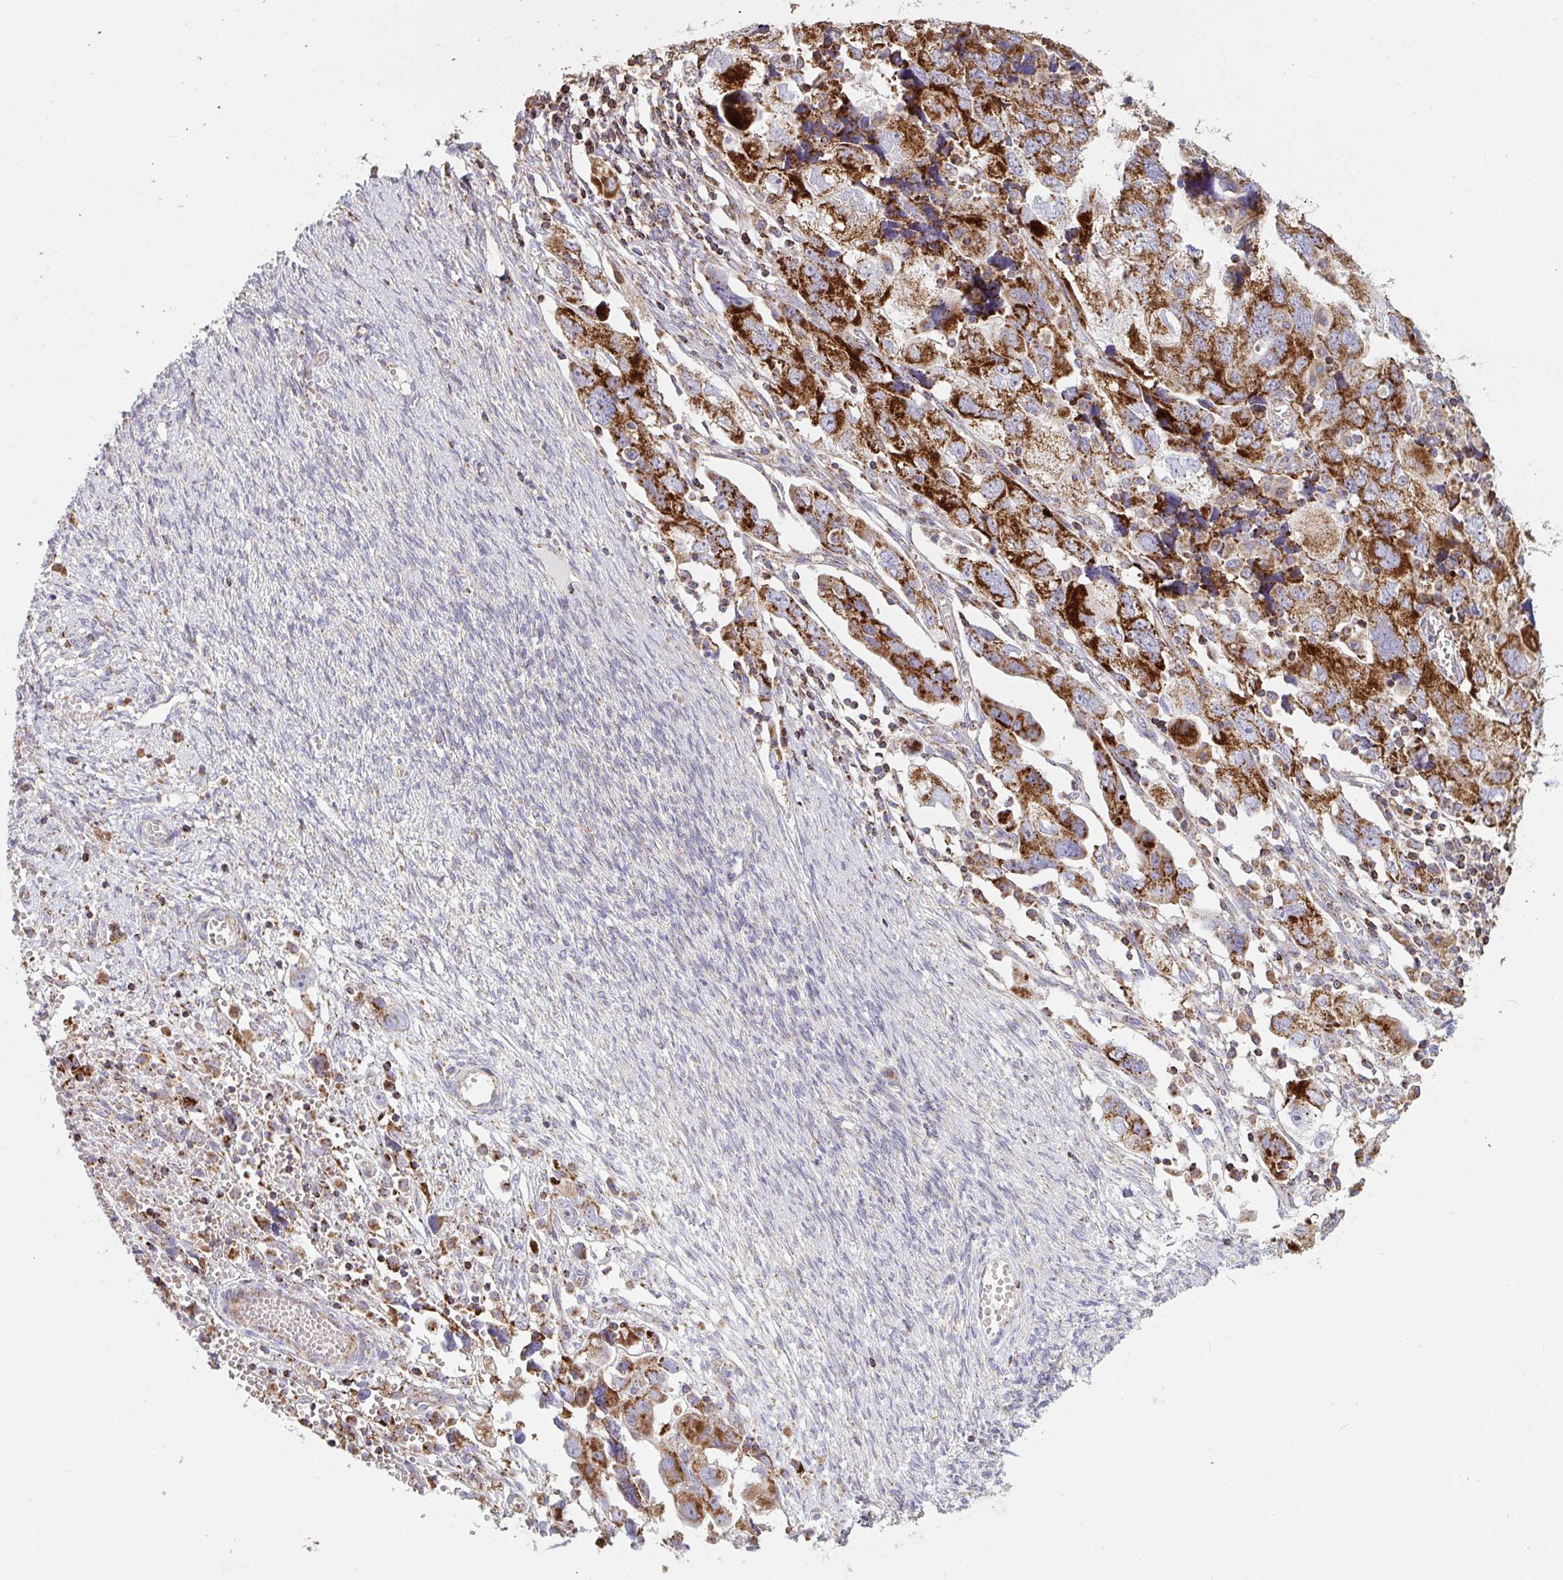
{"staining": {"intensity": "strong", "quantity": ">75%", "location": "cytoplasmic/membranous"}, "tissue": "ovarian cancer", "cell_type": "Tumor cells", "image_type": "cancer", "snomed": [{"axis": "morphology", "description": "Carcinoma, NOS"}, {"axis": "morphology", "description": "Cystadenocarcinoma, serous, NOS"}, {"axis": "topography", "description": "Ovary"}], "caption": "Immunohistochemical staining of human ovarian cancer displays high levels of strong cytoplasmic/membranous expression in approximately >75% of tumor cells.", "gene": "MICOS10", "patient": {"sex": "female", "age": 69}}